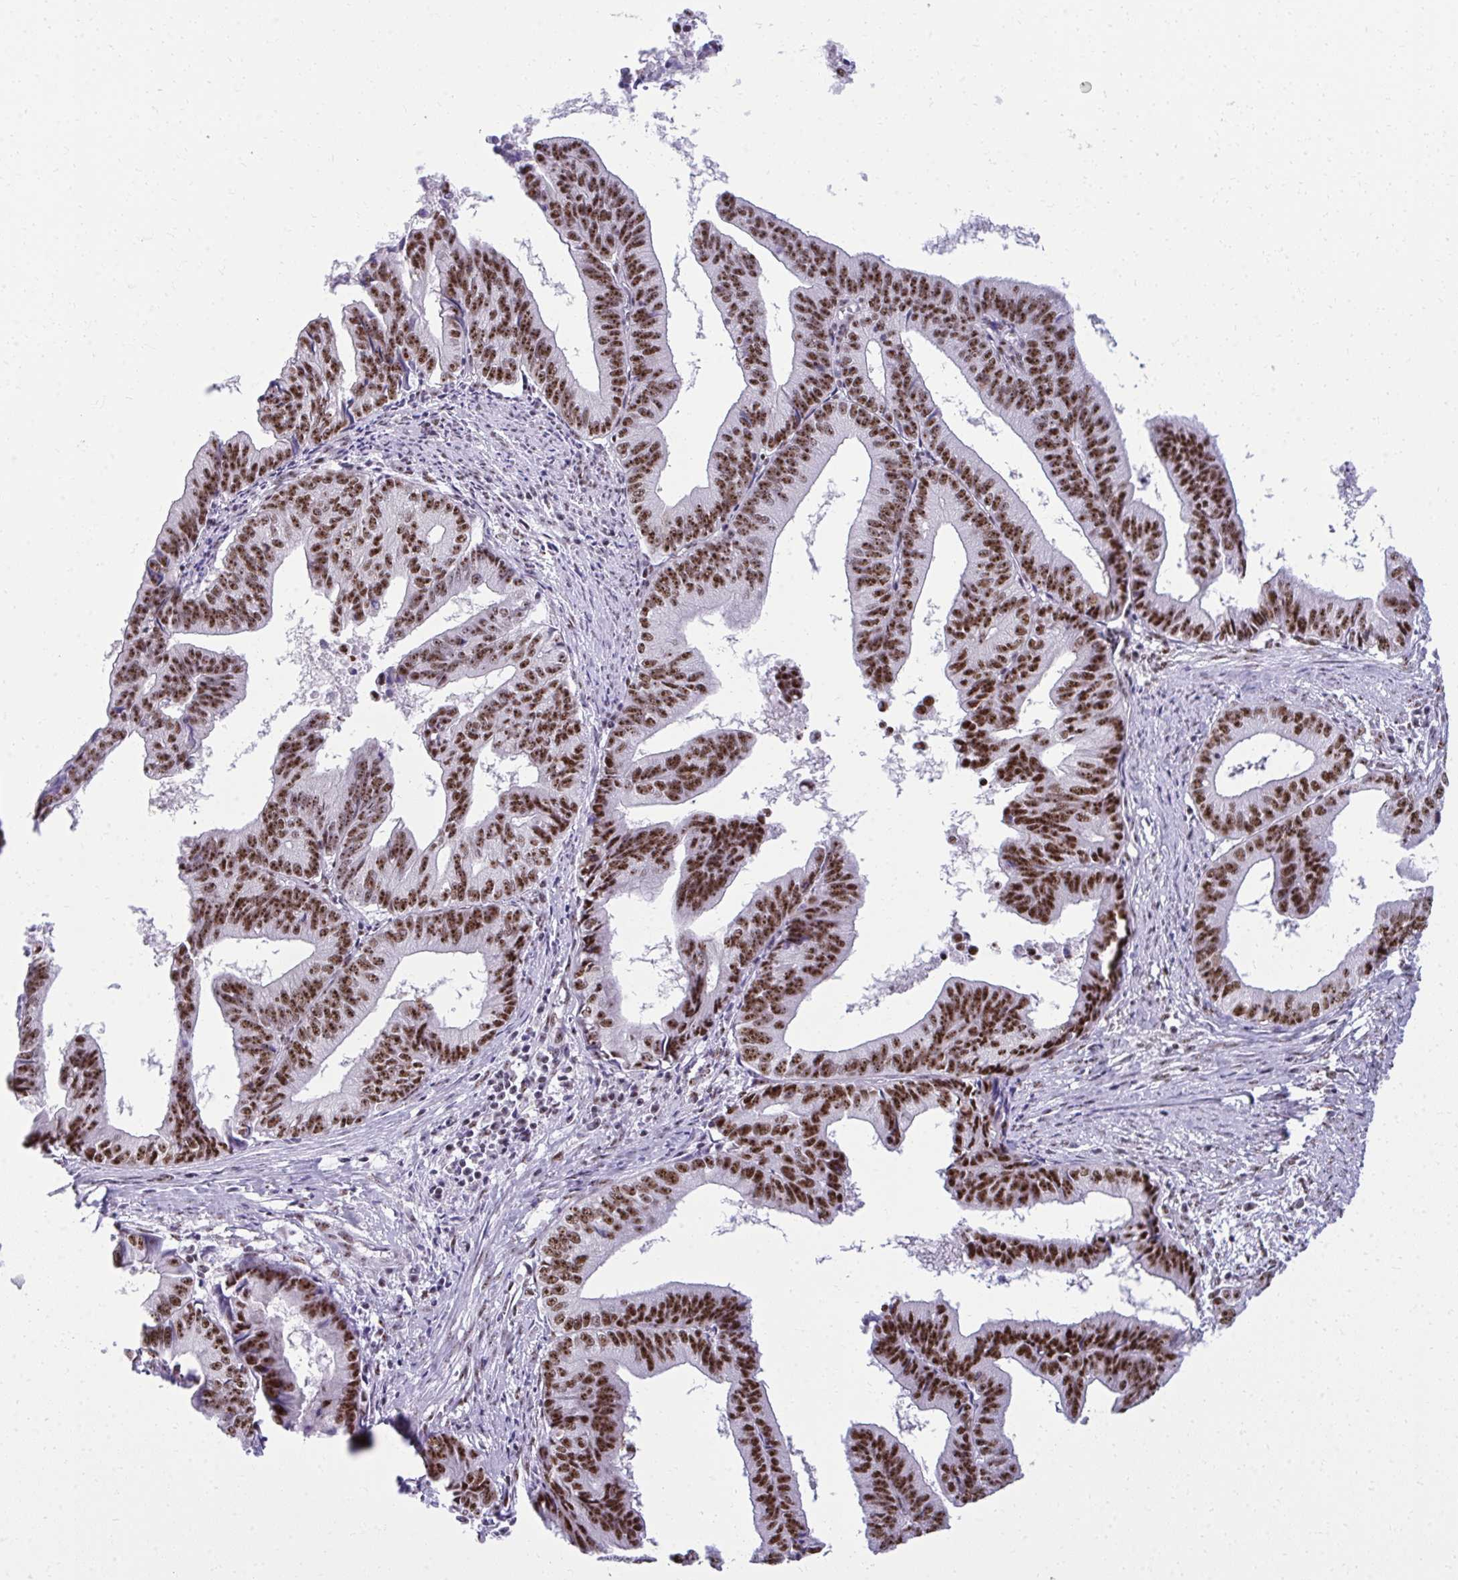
{"staining": {"intensity": "strong", "quantity": ">75%", "location": "nuclear"}, "tissue": "endometrial cancer", "cell_type": "Tumor cells", "image_type": "cancer", "snomed": [{"axis": "morphology", "description": "Adenocarcinoma, NOS"}, {"axis": "topography", "description": "Endometrium"}], "caption": "Immunohistochemical staining of human endometrial adenocarcinoma displays high levels of strong nuclear protein positivity in about >75% of tumor cells.", "gene": "PELP1", "patient": {"sex": "female", "age": 65}}